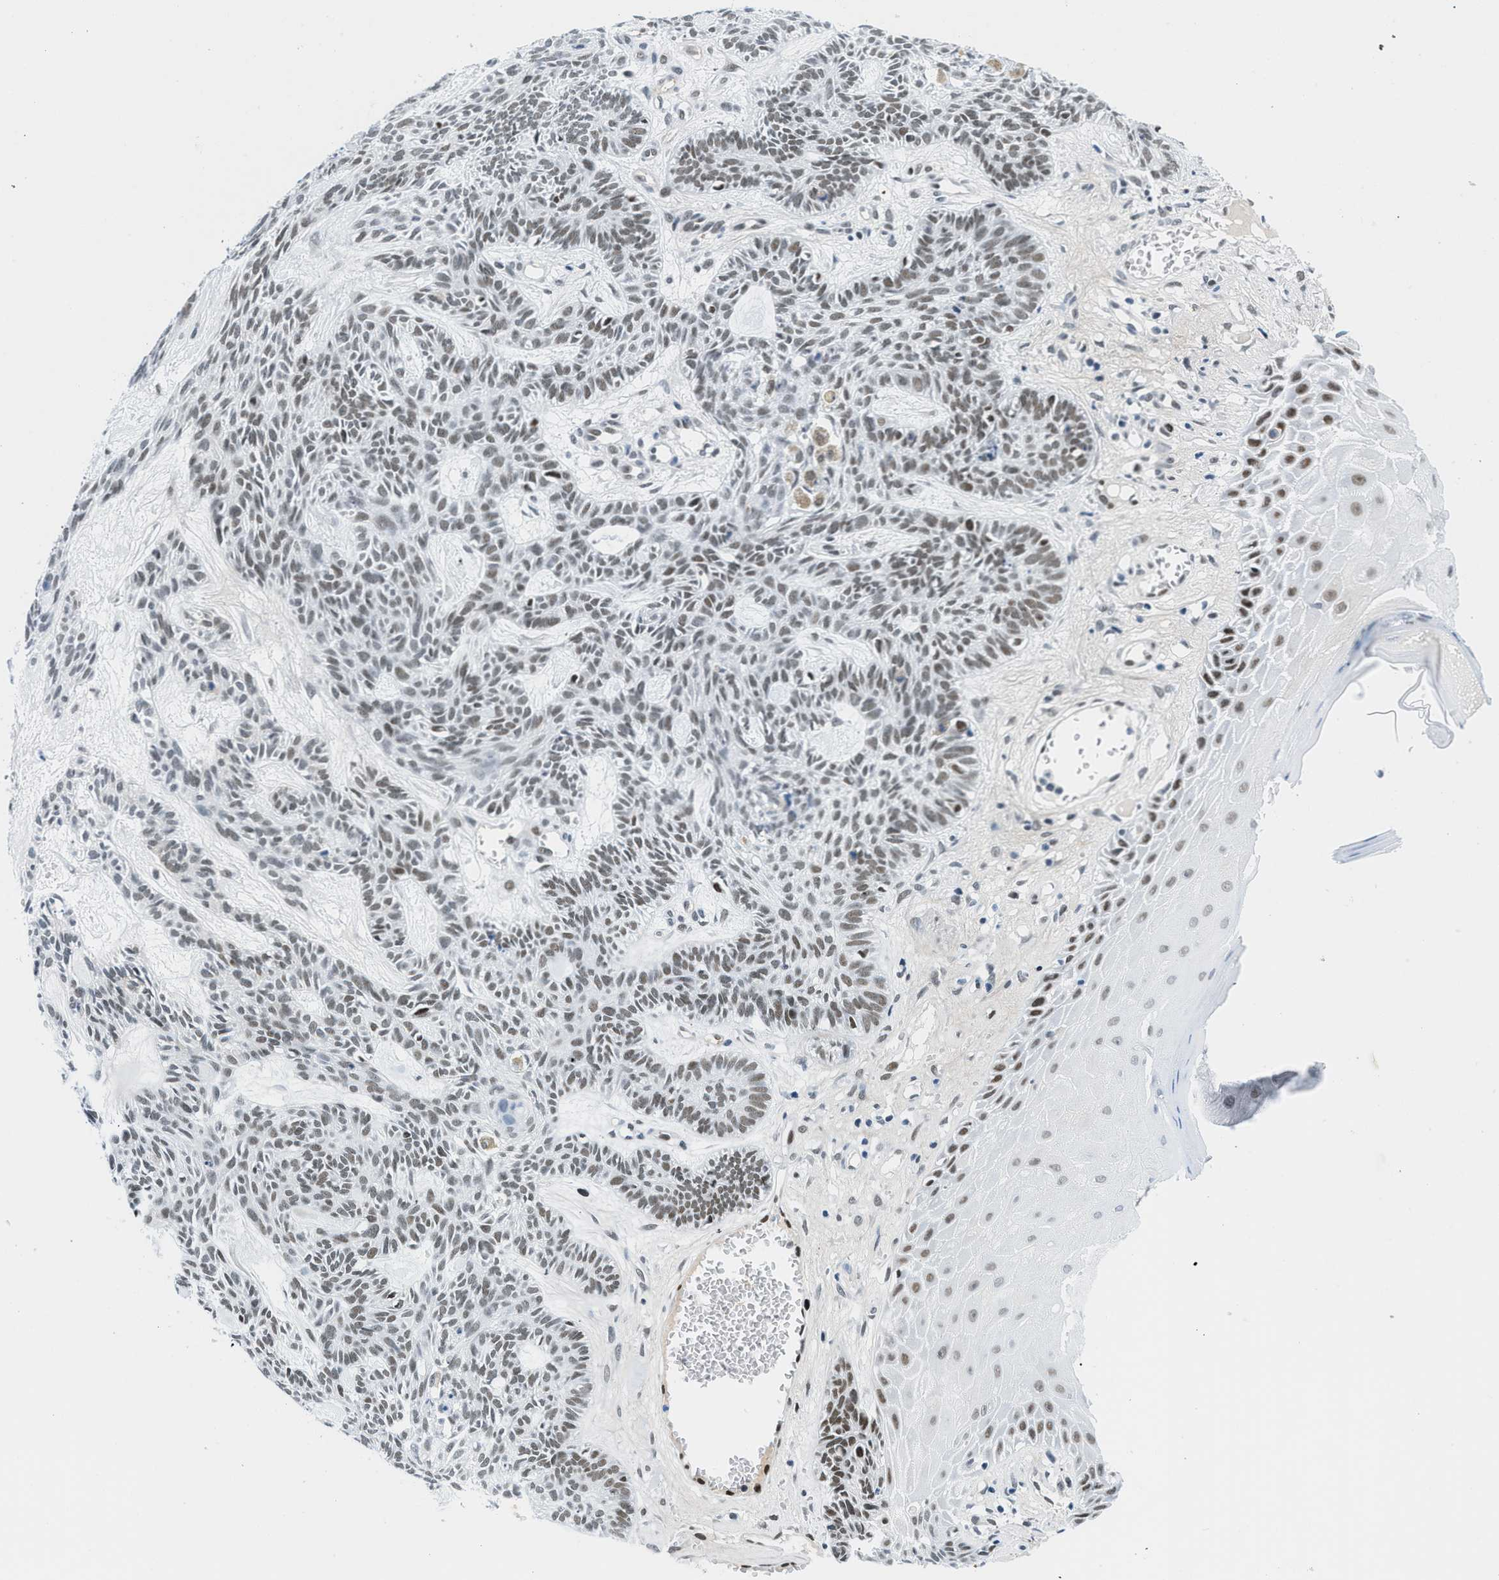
{"staining": {"intensity": "weak", "quantity": ">75%", "location": "nuclear"}, "tissue": "skin cancer", "cell_type": "Tumor cells", "image_type": "cancer", "snomed": [{"axis": "morphology", "description": "Basal cell carcinoma"}, {"axis": "topography", "description": "Skin"}], "caption": "Weak nuclear protein positivity is present in about >75% of tumor cells in basal cell carcinoma (skin).", "gene": "SMARCAD1", "patient": {"sex": "male", "age": 67}}